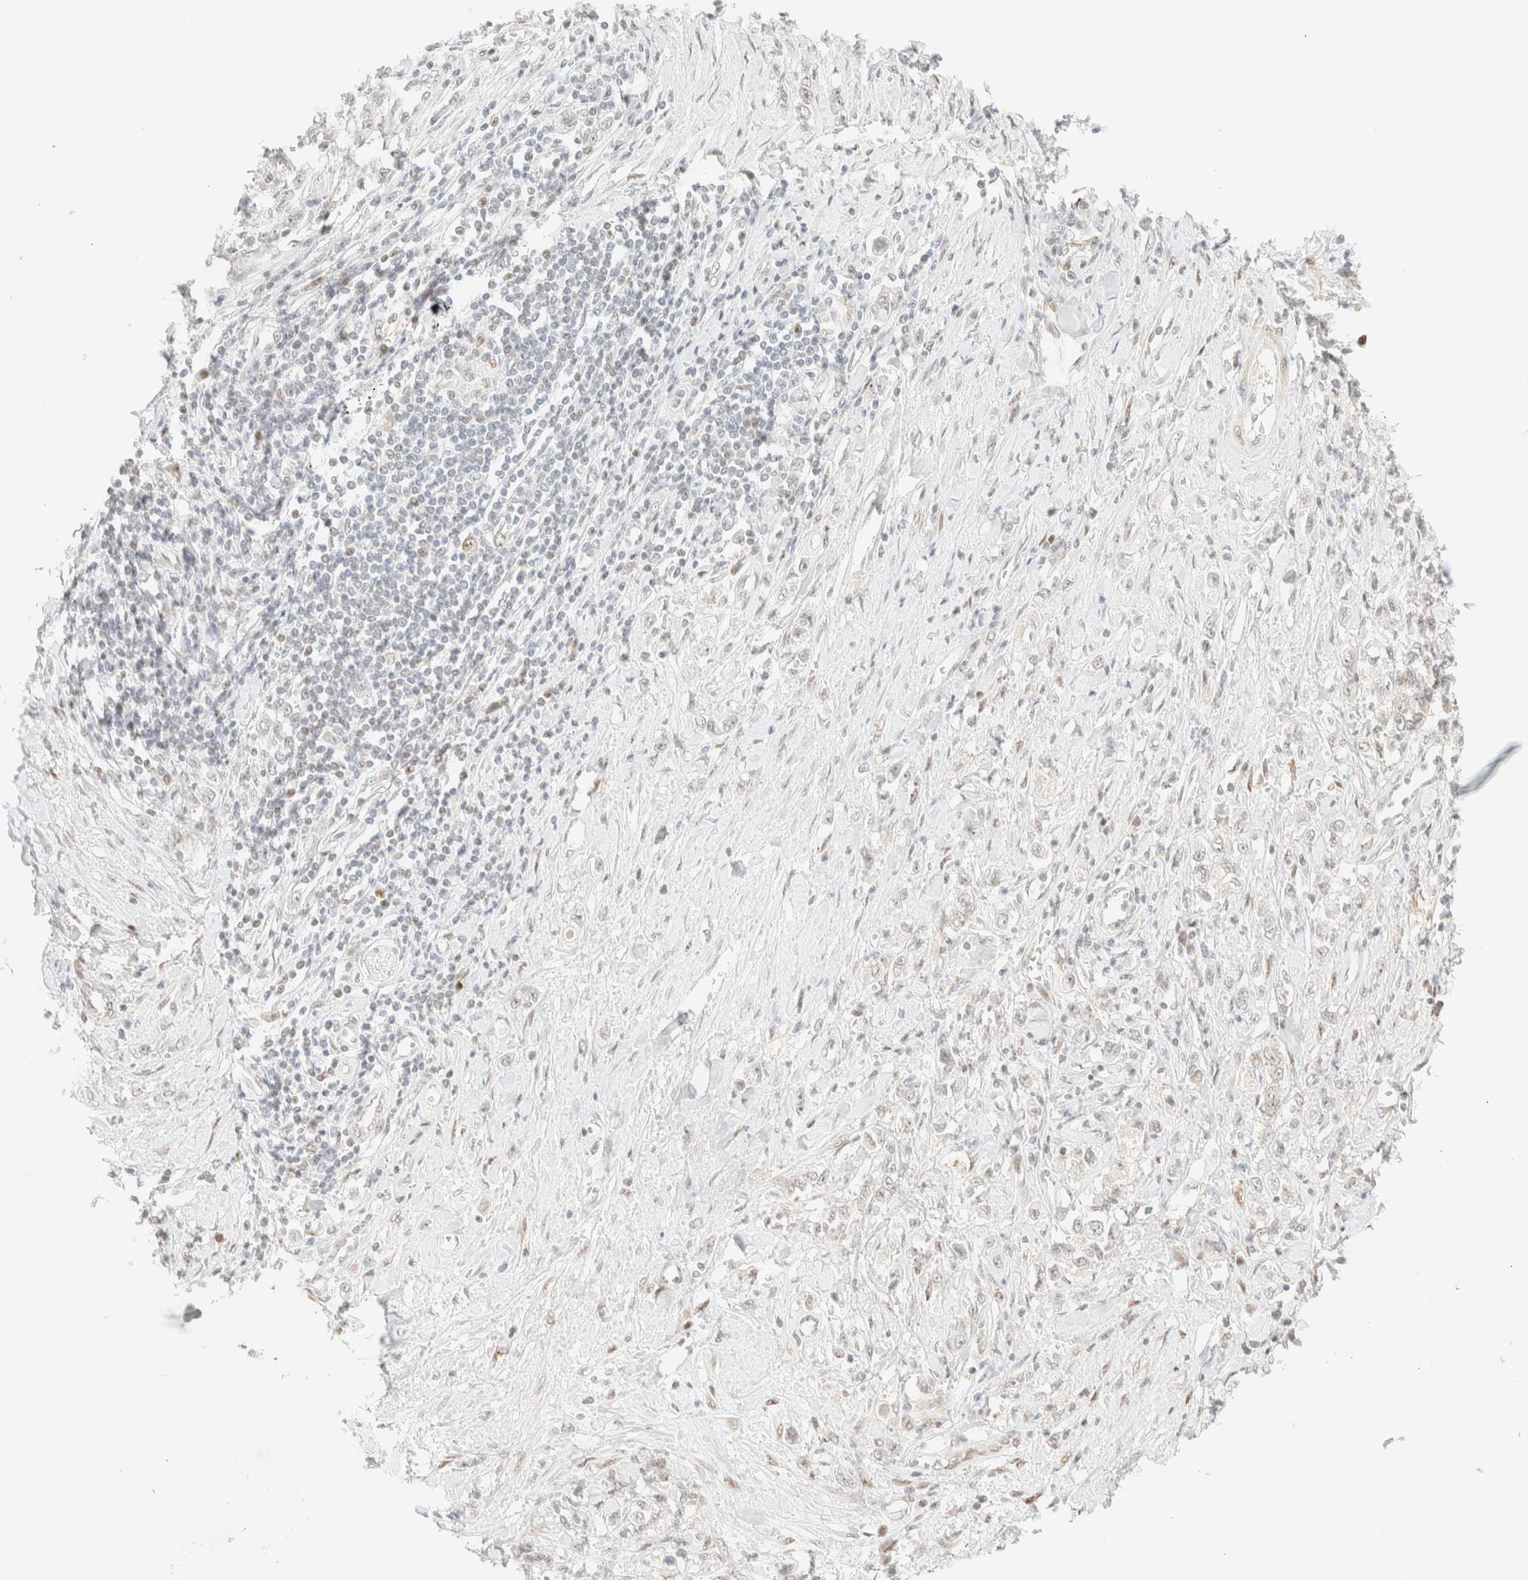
{"staining": {"intensity": "negative", "quantity": "none", "location": "none"}, "tissue": "stomach cancer", "cell_type": "Tumor cells", "image_type": "cancer", "snomed": [{"axis": "morphology", "description": "Adenocarcinoma, NOS"}, {"axis": "topography", "description": "Stomach"}], "caption": "There is no significant expression in tumor cells of stomach cancer.", "gene": "TSR1", "patient": {"sex": "female", "age": 76}}